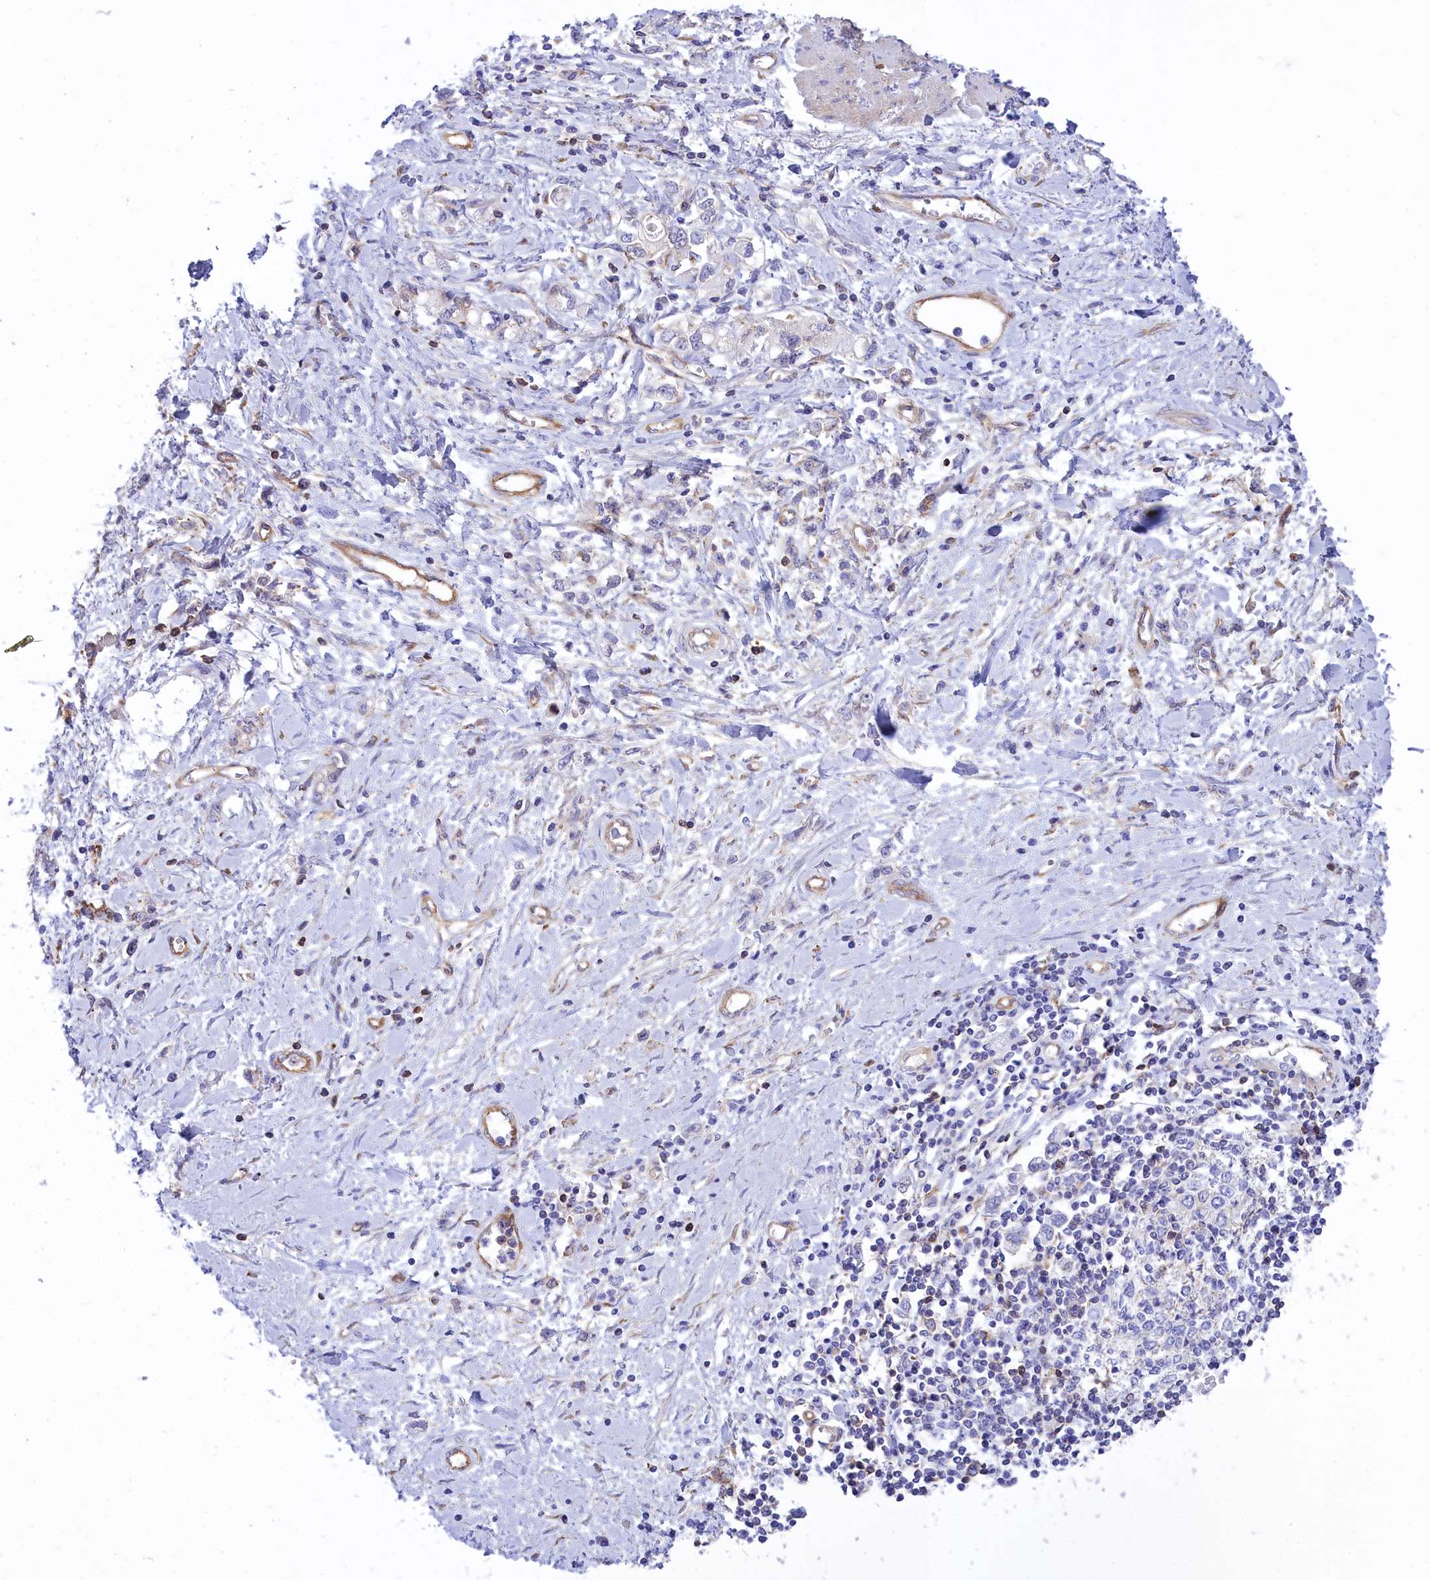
{"staining": {"intensity": "negative", "quantity": "none", "location": "none"}, "tissue": "stomach cancer", "cell_type": "Tumor cells", "image_type": "cancer", "snomed": [{"axis": "morphology", "description": "Adenocarcinoma, NOS"}, {"axis": "topography", "description": "Stomach"}], "caption": "A high-resolution photomicrograph shows immunohistochemistry staining of adenocarcinoma (stomach), which displays no significant positivity in tumor cells. (DAB (3,3'-diaminobenzidine) immunohistochemistry (IHC), high magnification).", "gene": "SEPTIN9", "patient": {"sex": "female", "age": 76}}